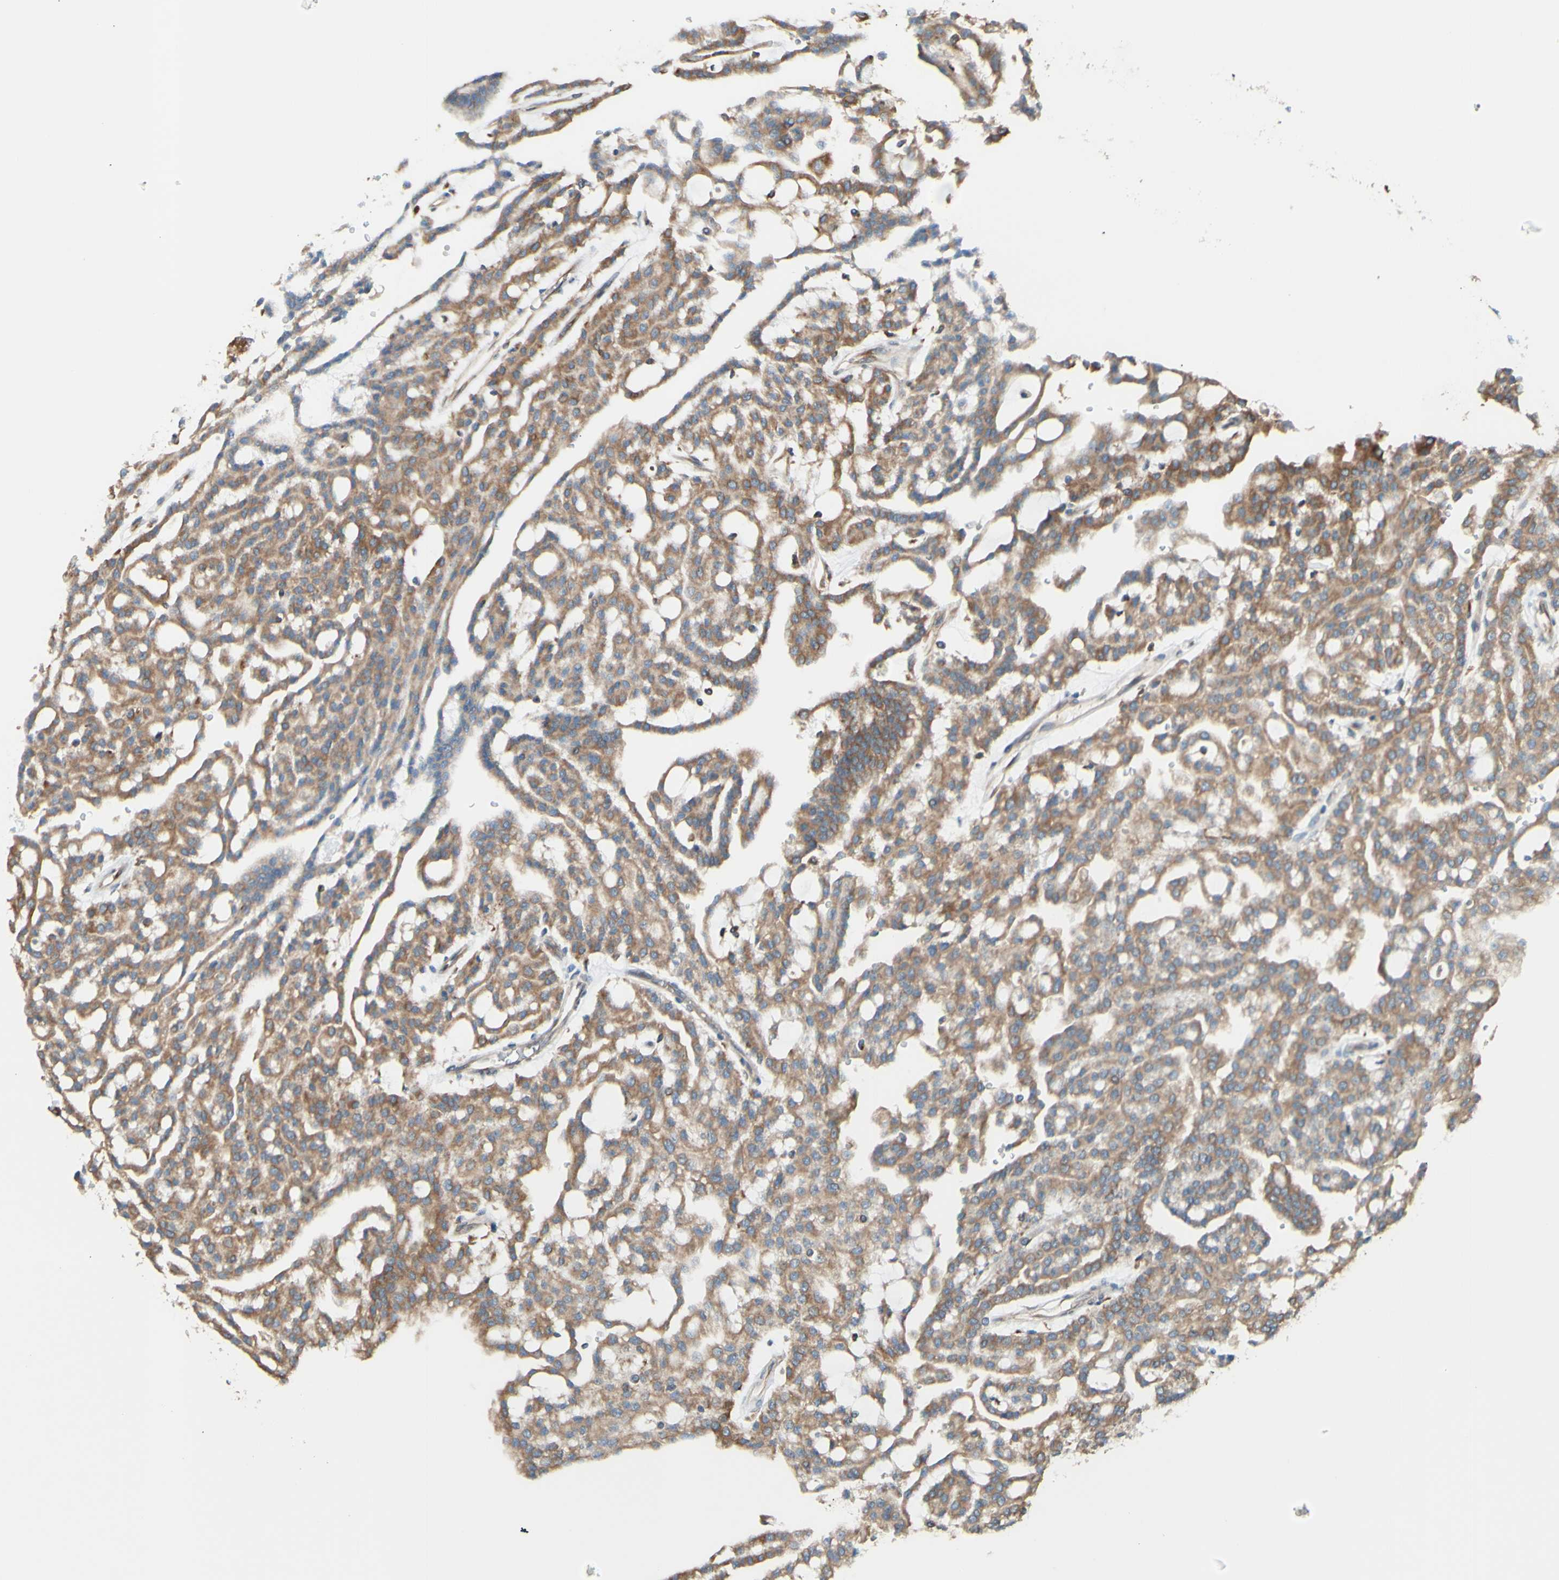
{"staining": {"intensity": "moderate", "quantity": ">75%", "location": "cytoplasmic/membranous"}, "tissue": "renal cancer", "cell_type": "Tumor cells", "image_type": "cancer", "snomed": [{"axis": "morphology", "description": "Adenocarcinoma, NOS"}, {"axis": "topography", "description": "Kidney"}], "caption": "Brown immunohistochemical staining in adenocarcinoma (renal) demonstrates moderate cytoplasmic/membranous expression in approximately >75% of tumor cells.", "gene": "DNAJB11", "patient": {"sex": "male", "age": 63}}